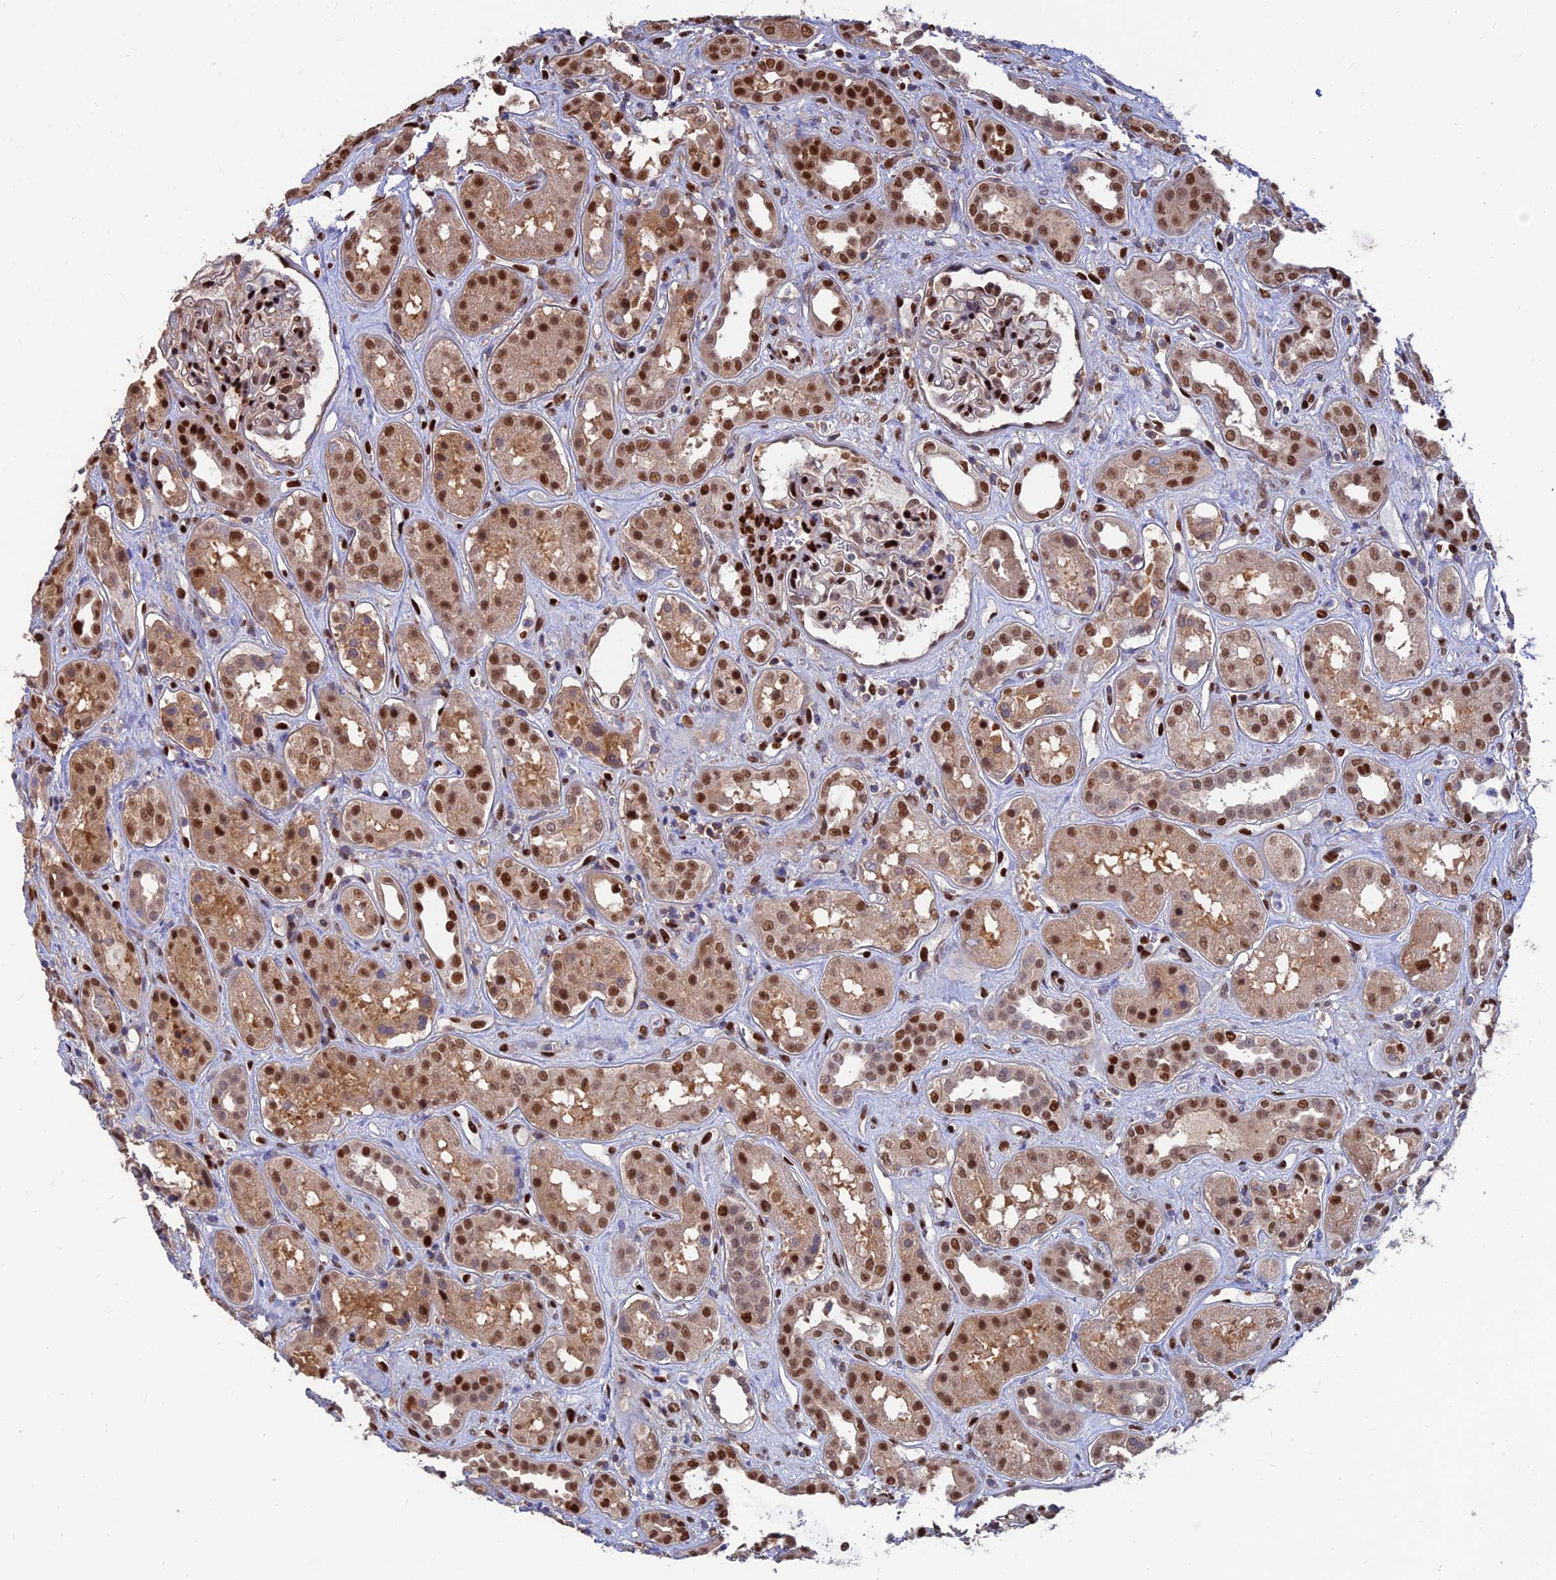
{"staining": {"intensity": "strong", "quantity": "25%-75%", "location": "nuclear"}, "tissue": "kidney", "cell_type": "Cells in glomeruli", "image_type": "normal", "snomed": [{"axis": "morphology", "description": "Normal tissue, NOS"}, {"axis": "topography", "description": "Kidney"}], "caption": "Cells in glomeruli show high levels of strong nuclear positivity in about 25%-75% of cells in normal human kidney.", "gene": "DNPEP", "patient": {"sex": "male", "age": 59}}